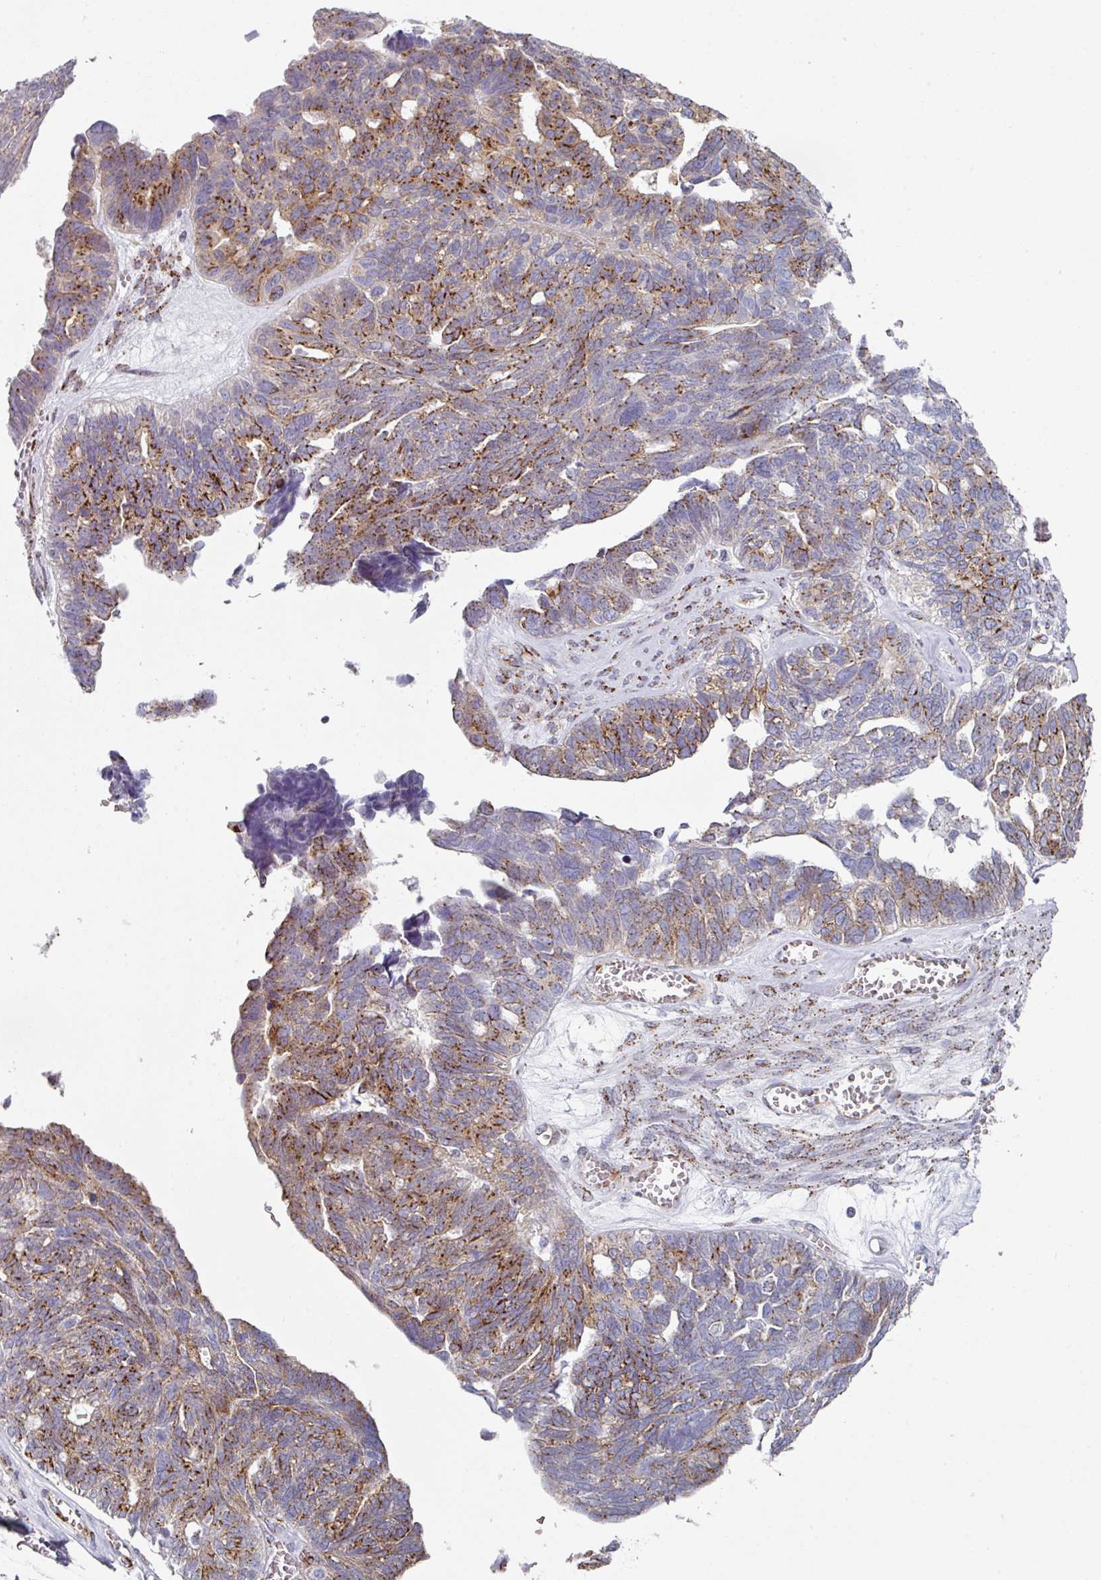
{"staining": {"intensity": "strong", "quantity": "25%-75%", "location": "cytoplasmic/membranous"}, "tissue": "ovarian cancer", "cell_type": "Tumor cells", "image_type": "cancer", "snomed": [{"axis": "morphology", "description": "Cystadenocarcinoma, serous, NOS"}, {"axis": "topography", "description": "Ovary"}], "caption": "Brown immunohistochemical staining in ovarian cancer displays strong cytoplasmic/membranous expression in about 25%-75% of tumor cells. (IHC, brightfield microscopy, high magnification).", "gene": "CCDC85B", "patient": {"sex": "female", "age": 79}}